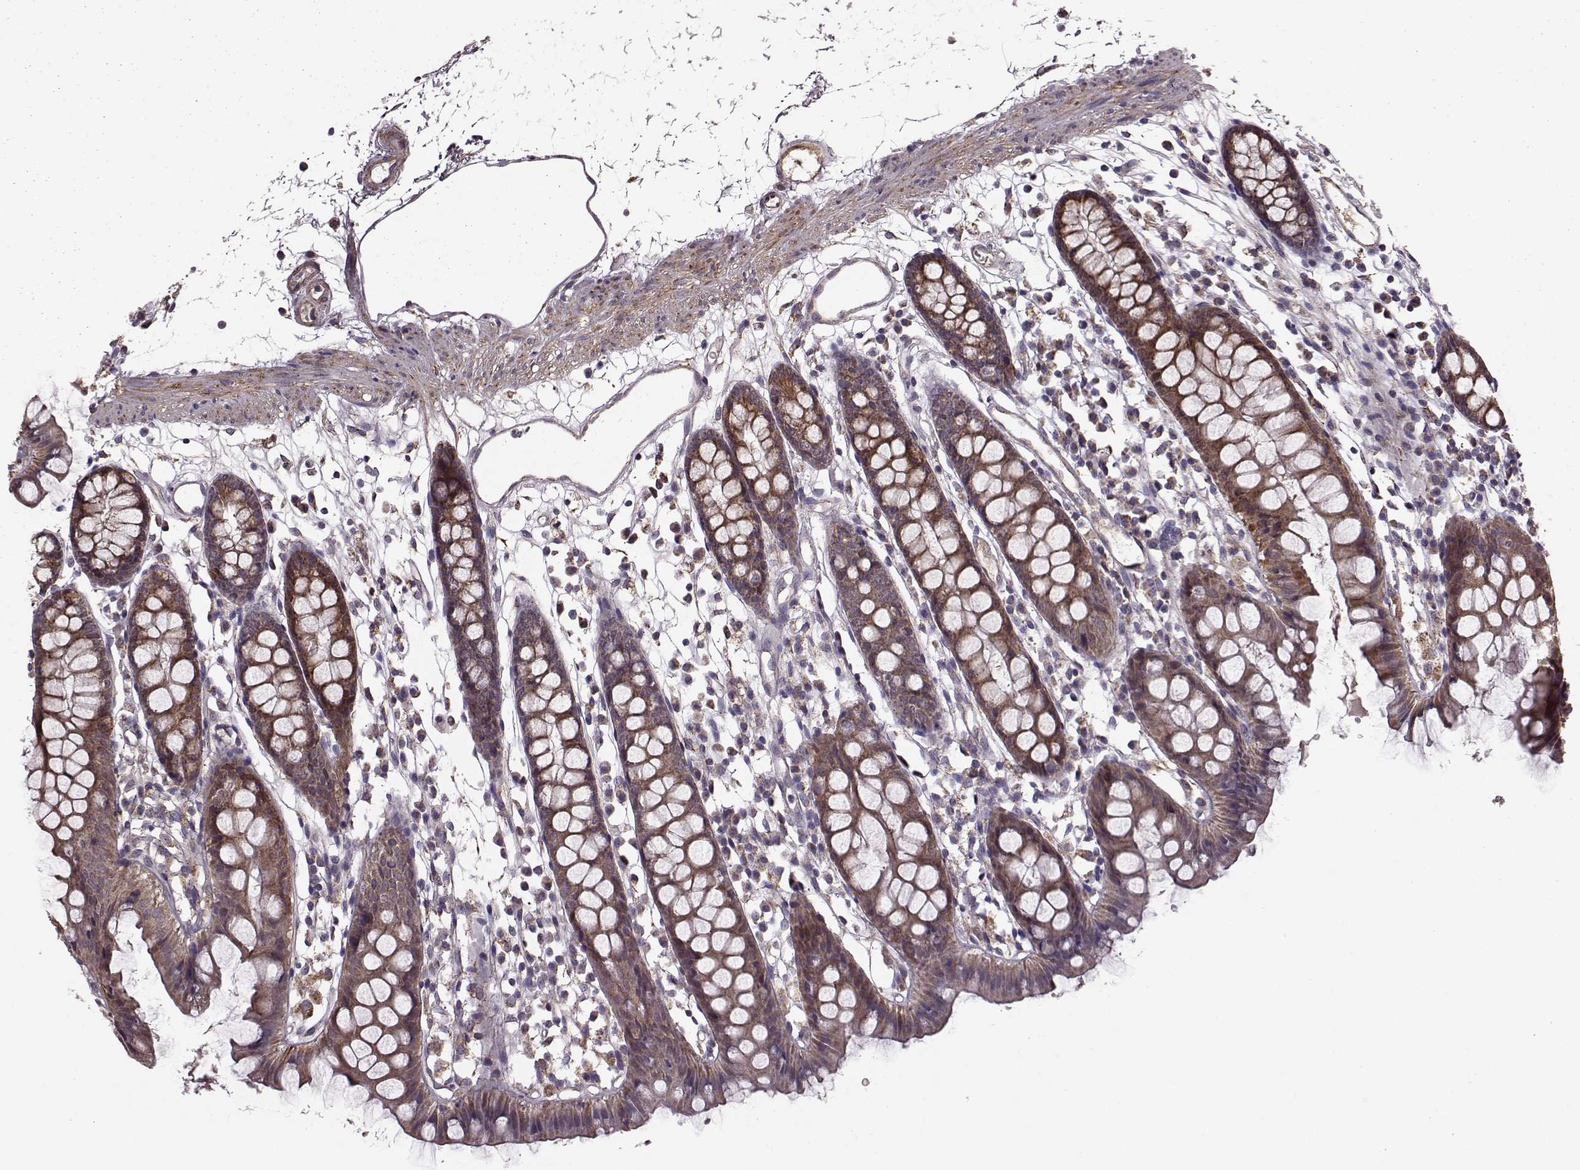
{"staining": {"intensity": "negative", "quantity": "none", "location": "none"}, "tissue": "colon", "cell_type": "Endothelial cells", "image_type": "normal", "snomed": [{"axis": "morphology", "description": "Normal tissue, NOS"}, {"axis": "topography", "description": "Colon"}], "caption": "IHC micrograph of unremarkable human colon stained for a protein (brown), which demonstrates no staining in endothelial cells. (DAB immunohistochemistry (IHC) with hematoxylin counter stain).", "gene": "PUDP", "patient": {"sex": "male", "age": 47}}